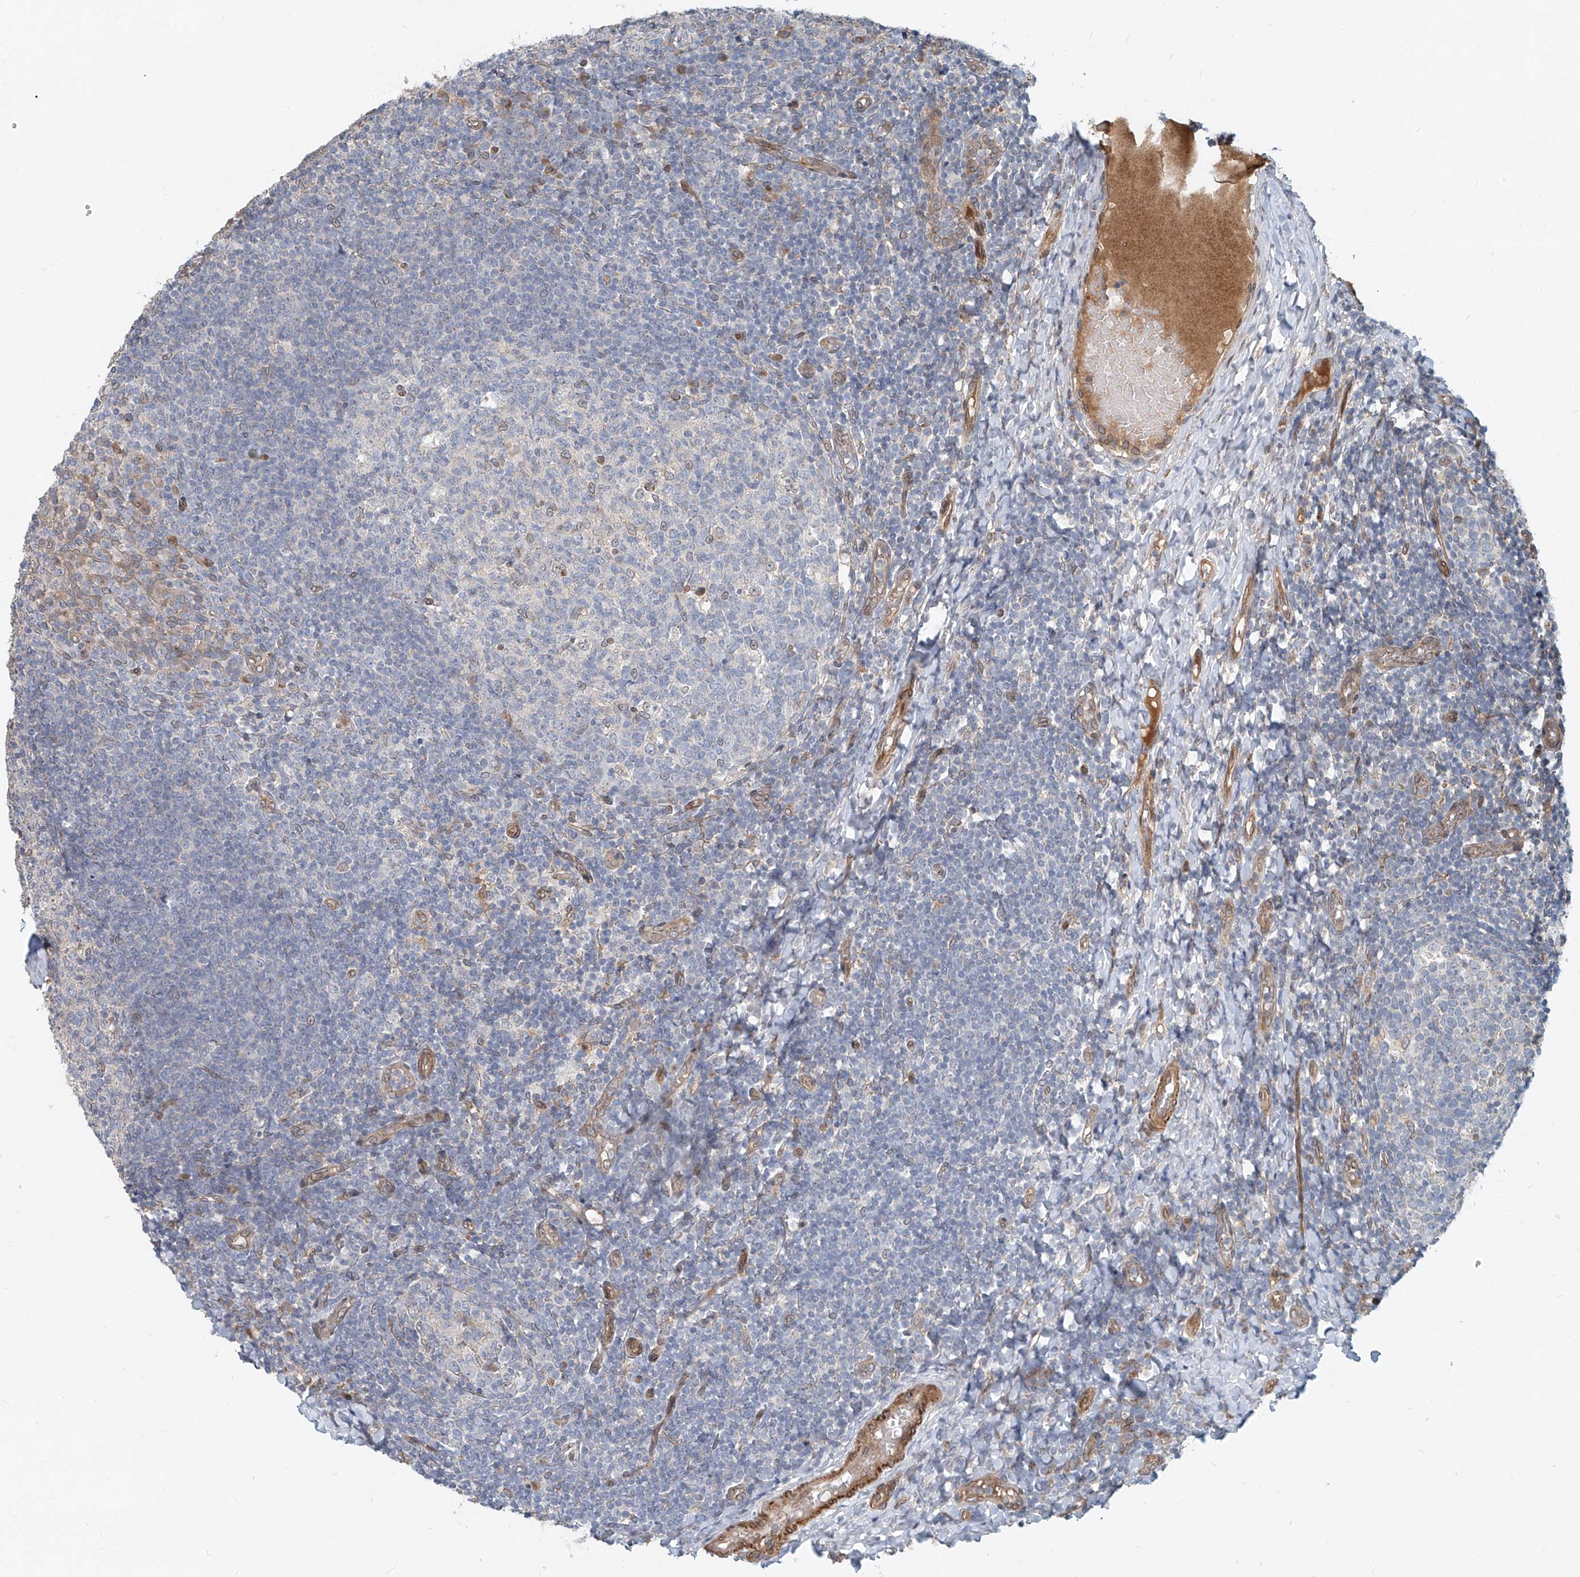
{"staining": {"intensity": "negative", "quantity": "none", "location": "none"}, "tissue": "tonsil", "cell_type": "Germinal center cells", "image_type": "normal", "snomed": [{"axis": "morphology", "description": "Normal tissue, NOS"}, {"axis": "topography", "description": "Tonsil"}], "caption": "Immunohistochemical staining of unremarkable human tonsil reveals no significant positivity in germinal center cells.", "gene": "SASH1", "patient": {"sex": "female", "age": 19}}